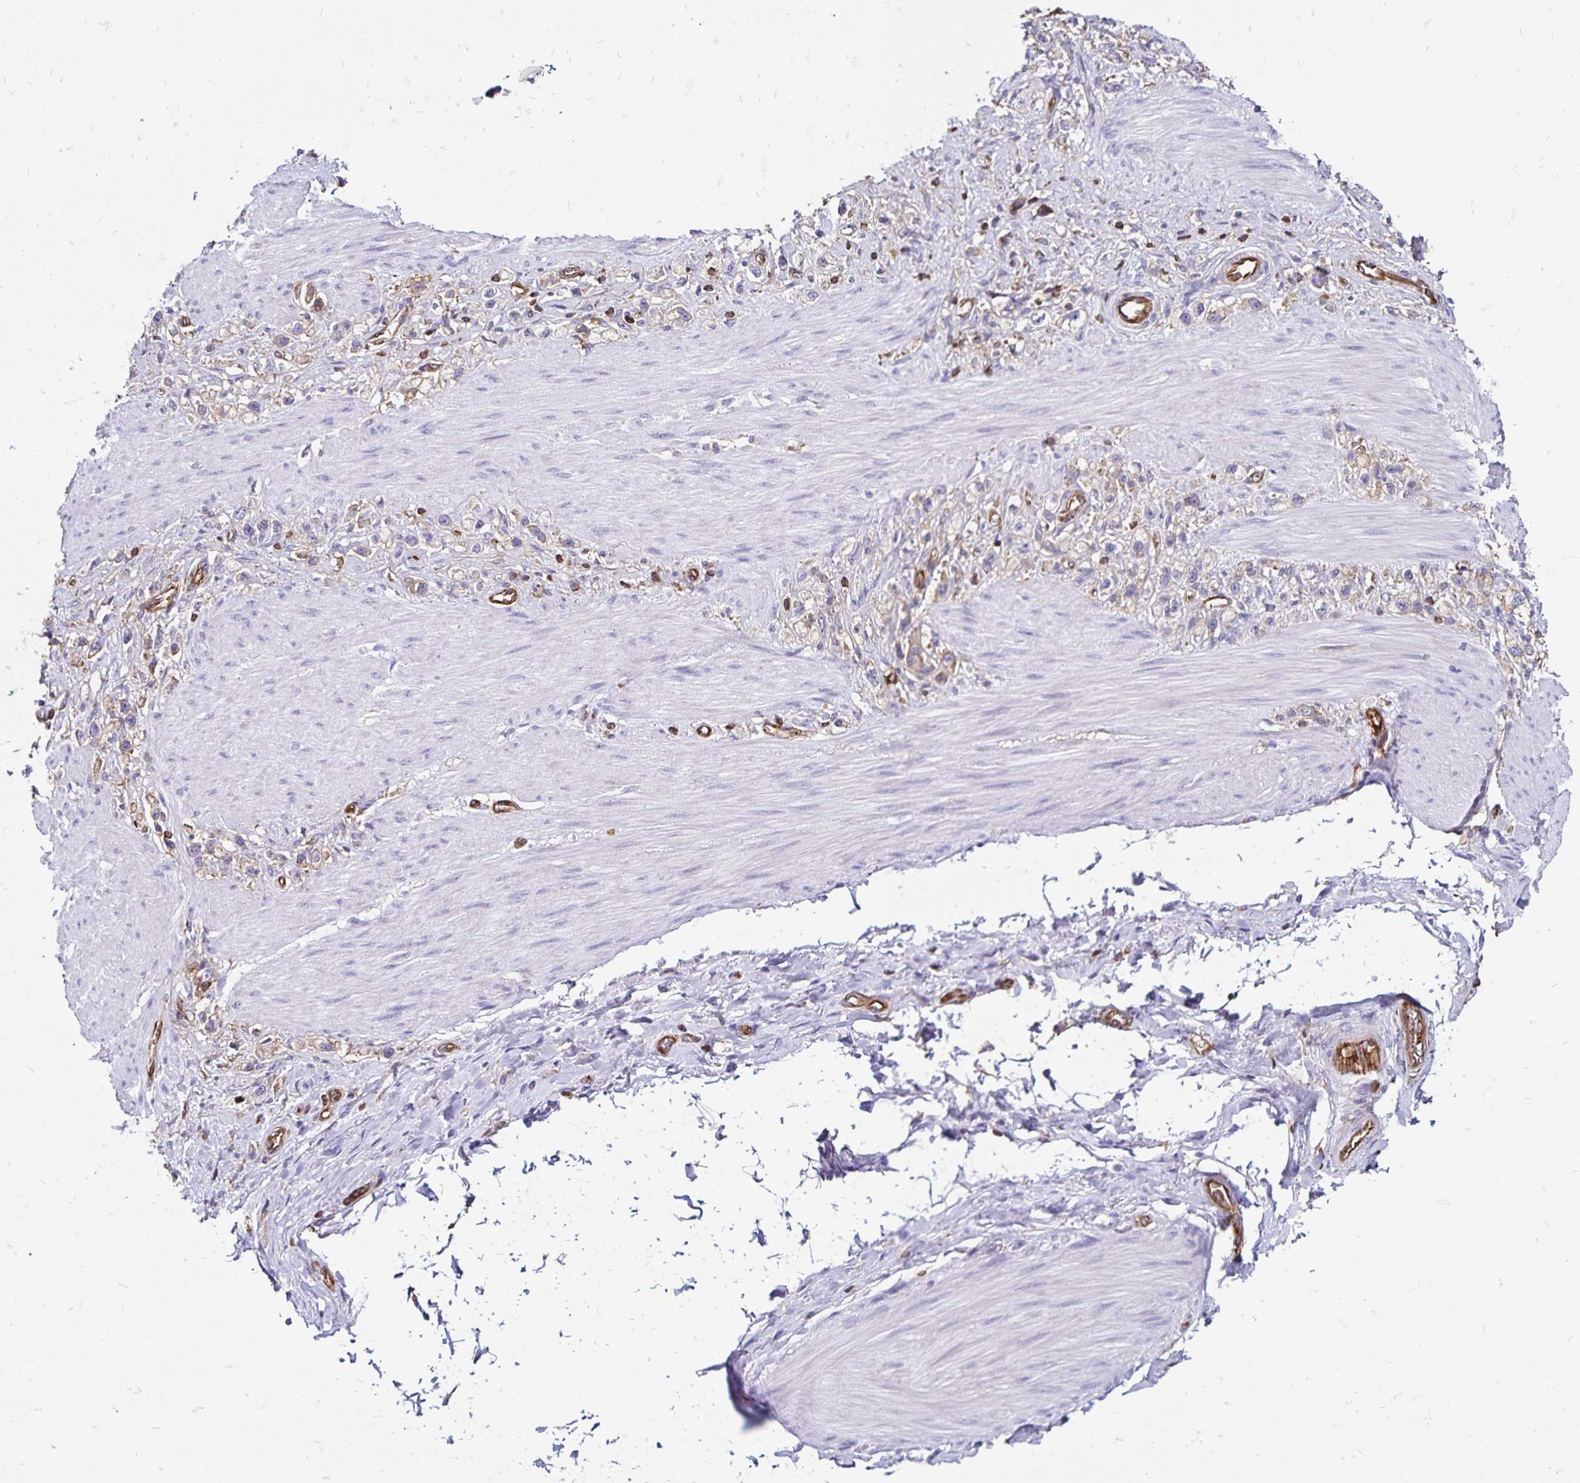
{"staining": {"intensity": "negative", "quantity": "none", "location": "none"}, "tissue": "stomach cancer", "cell_type": "Tumor cells", "image_type": "cancer", "snomed": [{"axis": "morphology", "description": "Adenocarcinoma, NOS"}, {"axis": "topography", "description": "Stomach"}], "caption": "The immunohistochemistry (IHC) photomicrograph has no significant staining in tumor cells of stomach adenocarcinoma tissue. (Brightfield microscopy of DAB immunohistochemistry at high magnification).", "gene": "RPRML", "patient": {"sex": "female", "age": 65}}